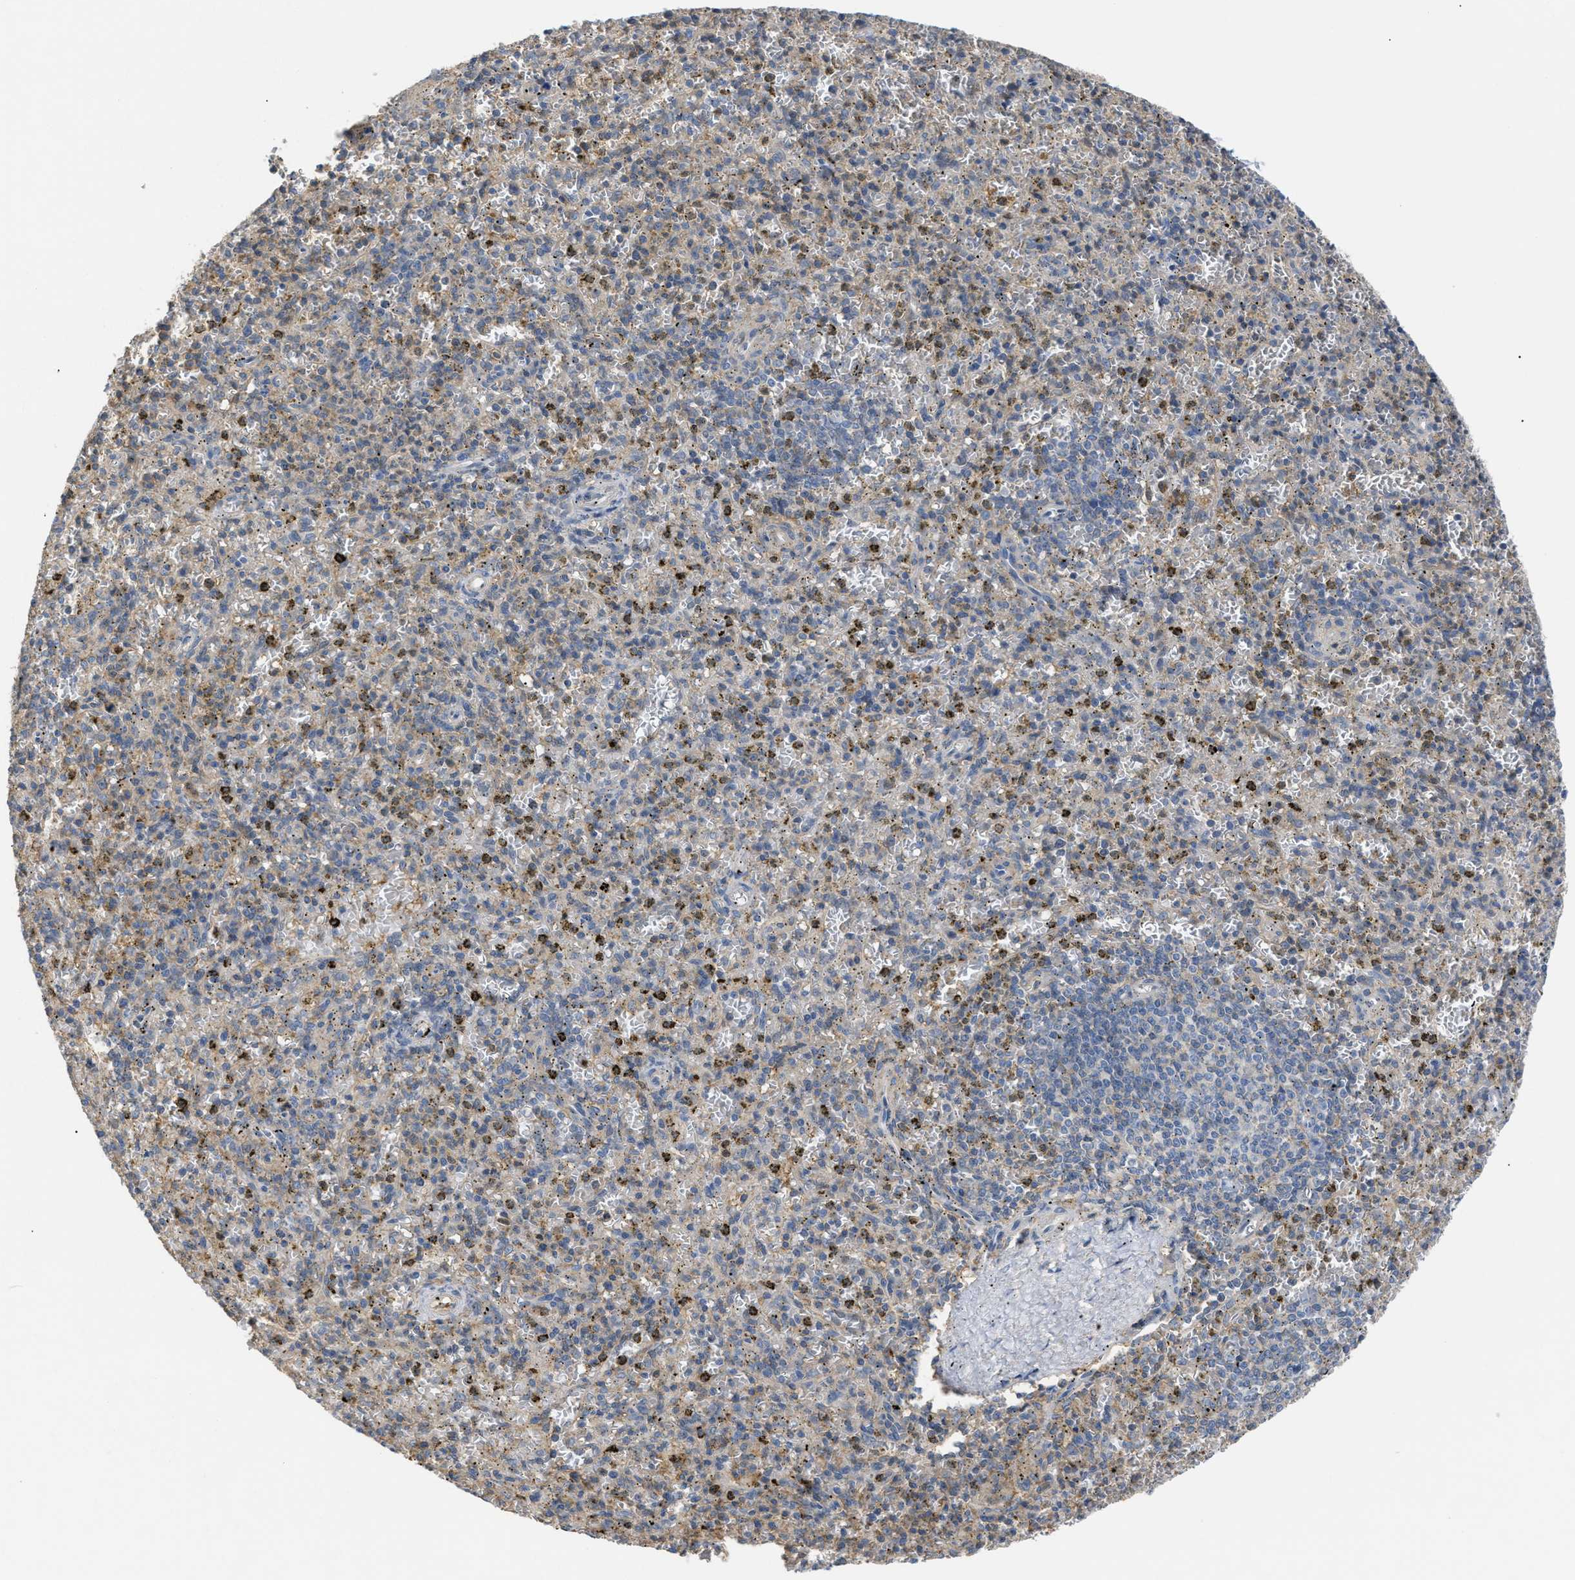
{"staining": {"intensity": "weak", "quantity": "25%-75%", "location": "cytoplasmic/membranous"}, "tissue": "spleen", "cell_type": "Cells in red pulp", "image_type": "normal", "snomed": [{"axis": "morphology", "description": "Normal tissue, NOS"}, {"axis": "topography", "description": "Spleen"}], "caption": "Unremarkable spleen shows weak cytoplasmic/membranous expression in about 25%-75% of cells in red pulp.", "gene": "ANXA4", "patient": {"sex": "male", "age": 72}}